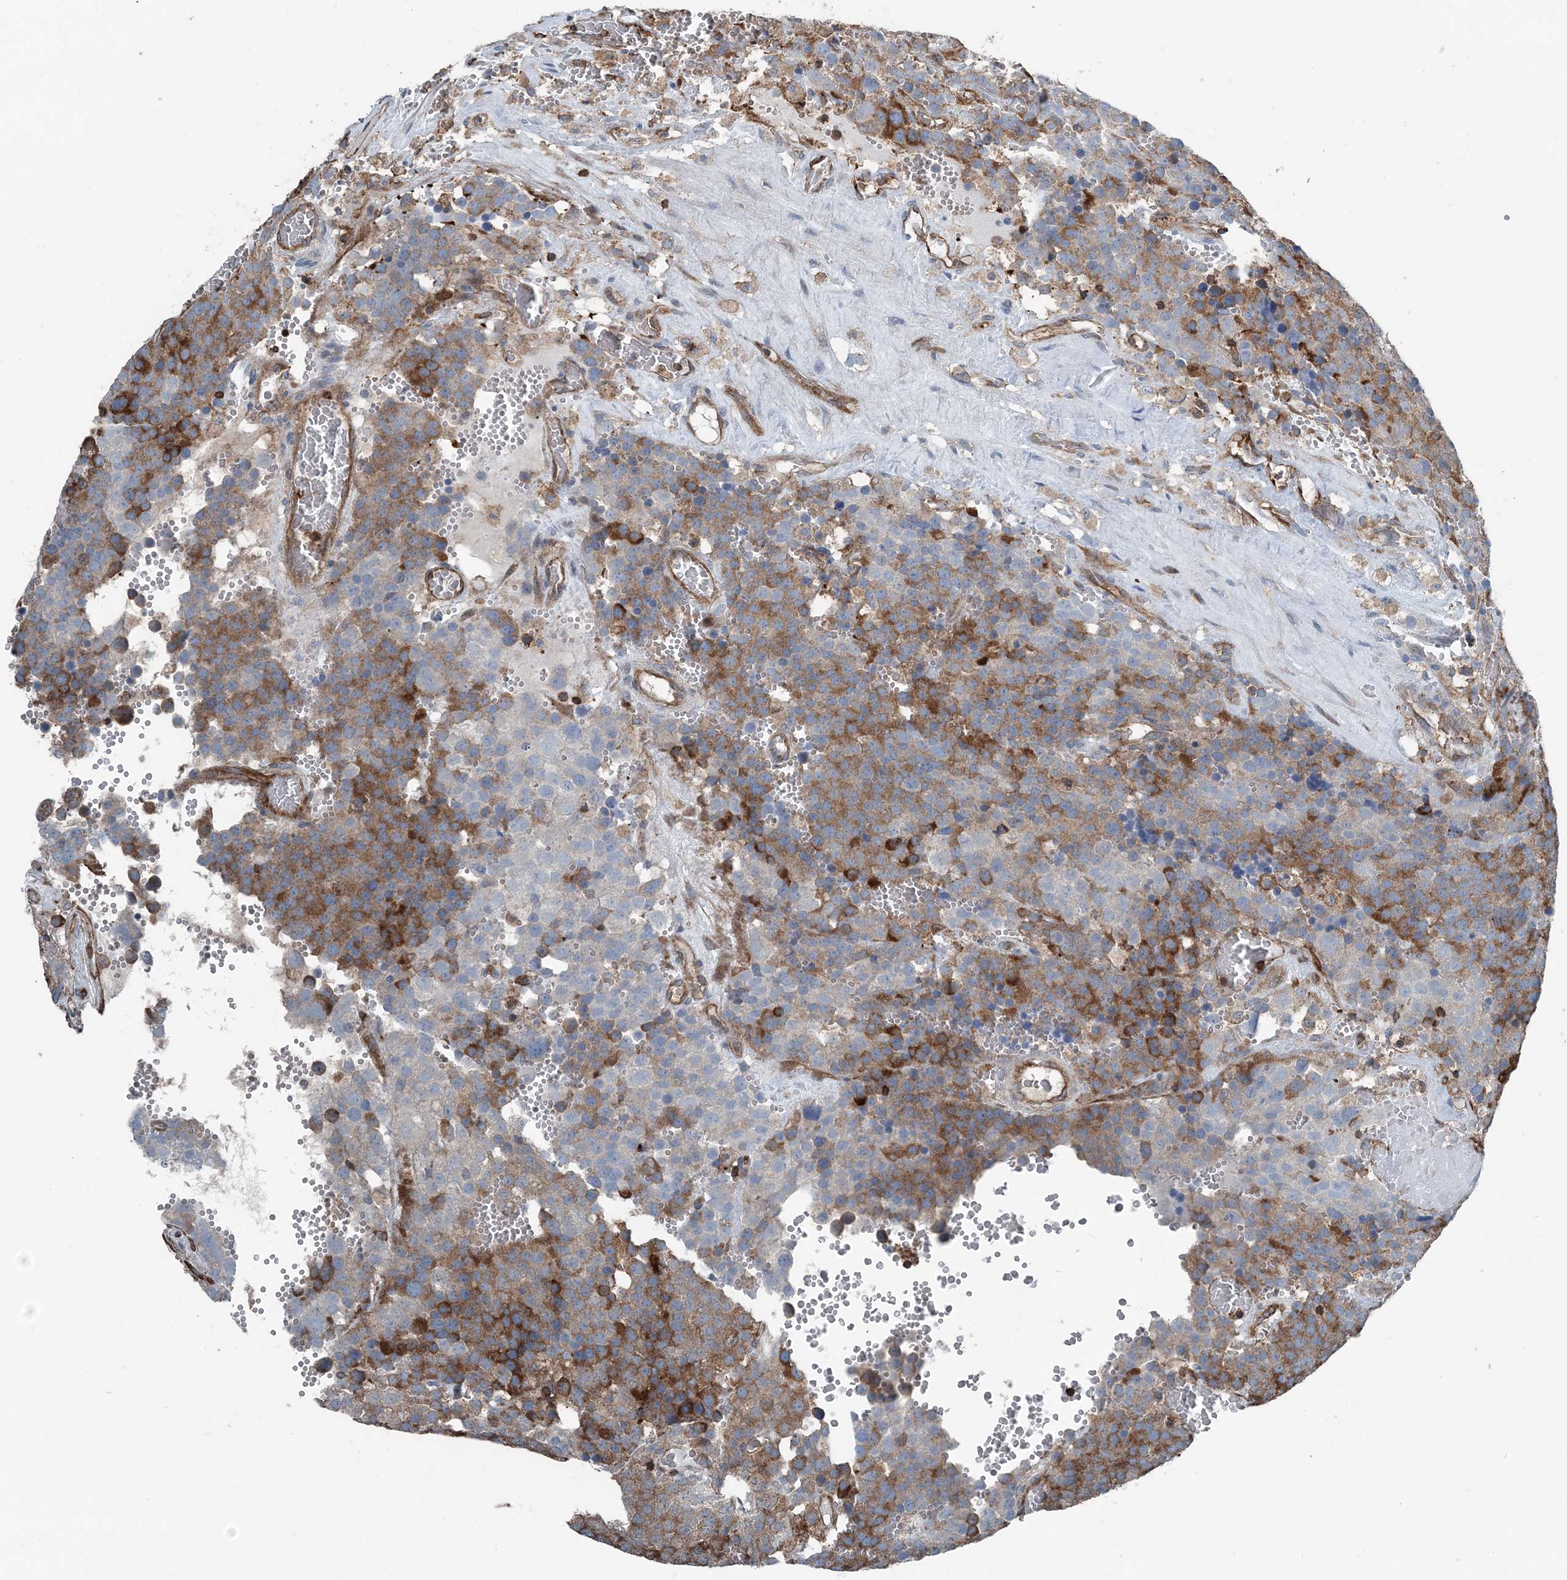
{"staining": {"intensity": "strong", "quantity": "25%-75%", "location": "cytoplasmic/membranous"}, "tissue": "testis cancer", "cell_type": "Tumor cells", "image_type": "cancer", "snomed": [{"axis": "morphology", "description": "Seminoma, NOS"}, {"axis": "topography", "description": "Testis"}], "caption": "Protein analysis of testis seminoma tissue reveals strong cytoplasmic/membranous staining in about 25%-75% of tumor cells.", "gene": "CFL1", "patient": {"sex": "male", "age": 71}}